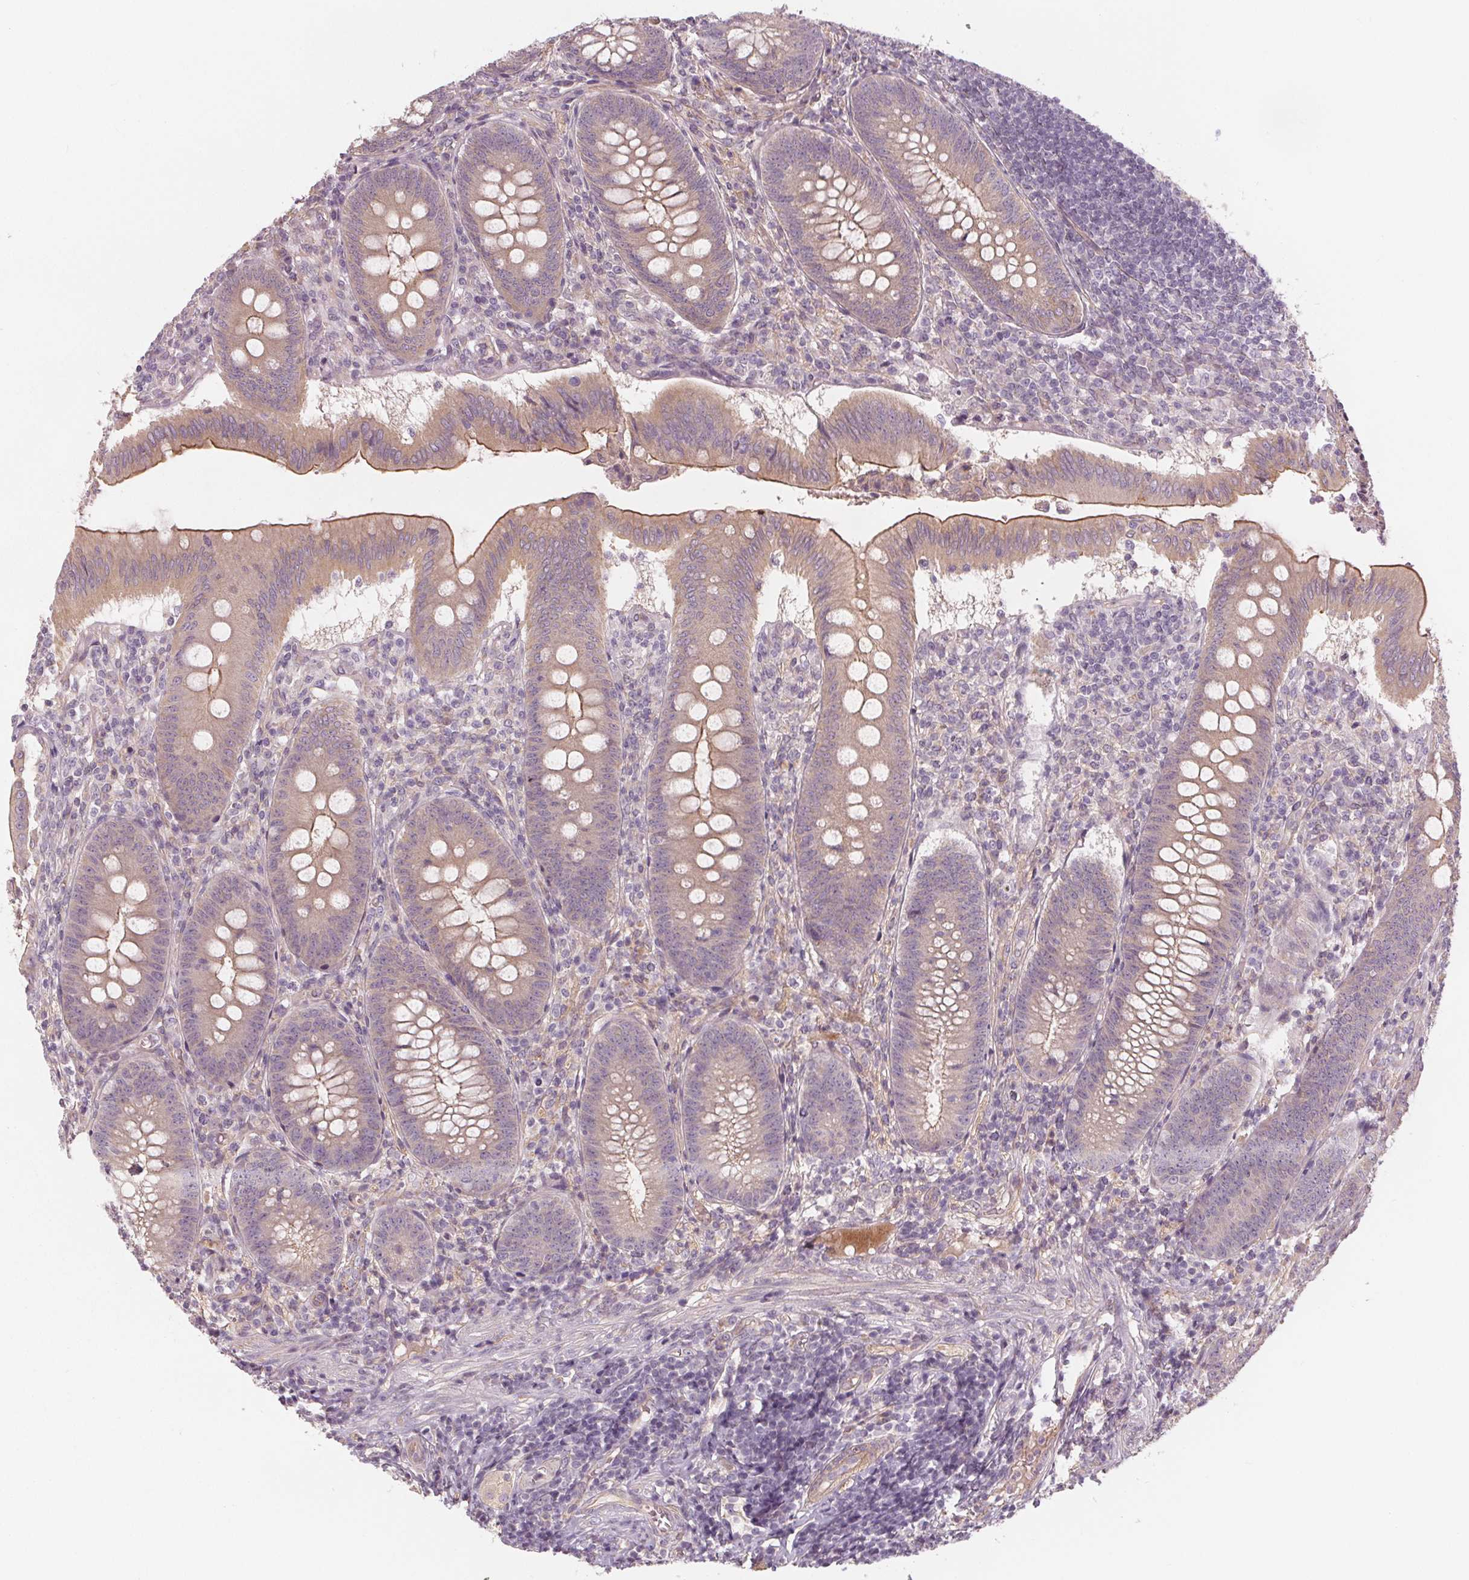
{"staining": {"intensity": "weak", "quantity": ">75%", "location": "cytoplasmic/membranous"}, "tissue": "appendix", "cell_type": "Glandular cells", "image_type": "normal", "snomed": [{"axis": "morphology", "description": "Normal tissue, NOS"}, {"axis": "morphology", "description": "Inflammation, NOS"}, {"axis": "topography", "description": "Appendix"}], "caption": "The micrograph displays immunohistochemical staining of normal appendix. There is weak cytoplasmic/membranous positivity is appreciated in about >75% of glandular cells.", "gene": "VNN1", "patient": {"sex": "male", "age": 16}}